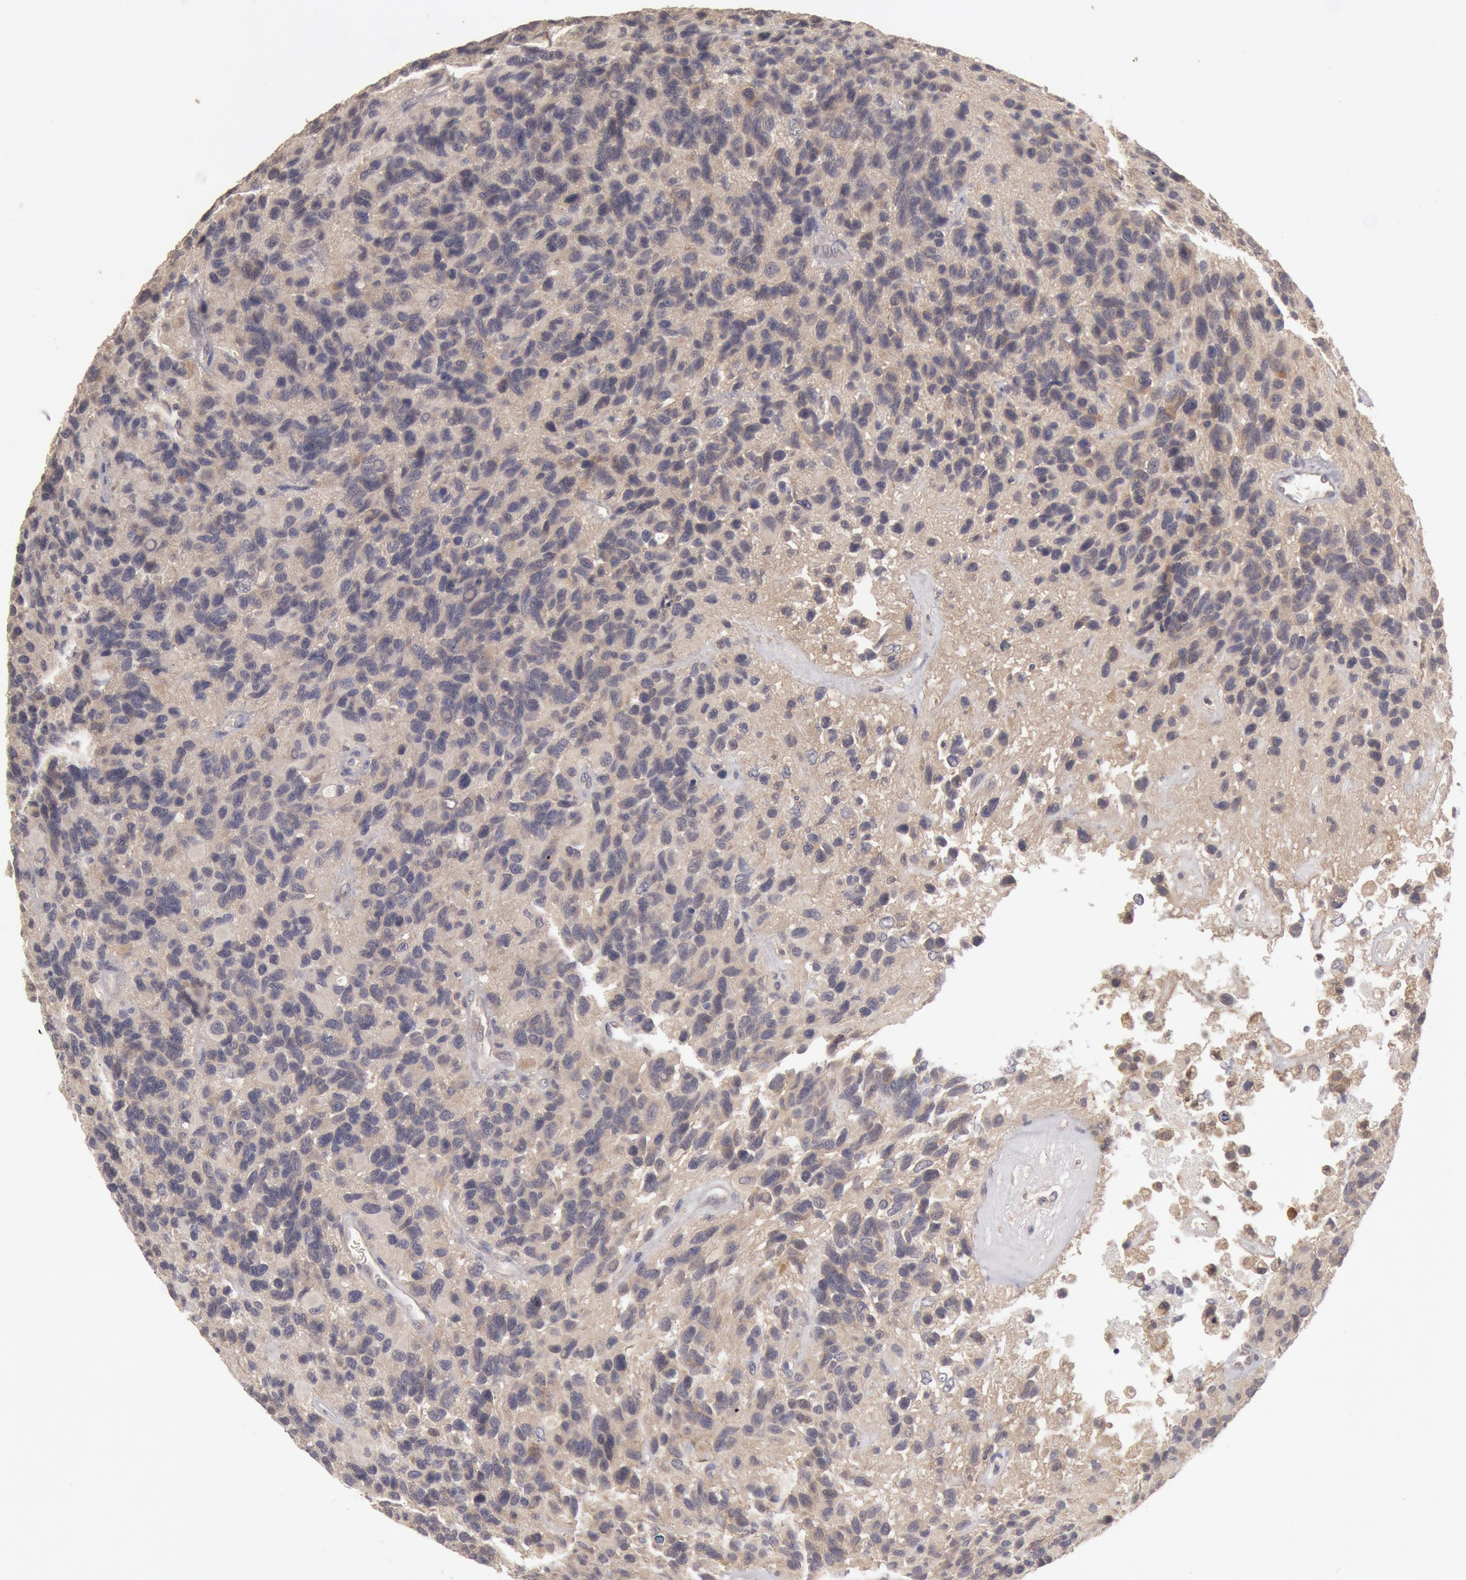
{"staining": {"intensity": "negative", "quantity": "none", "location": "none"}, "tissue": "glioma", "cell_type": "Tumor cells", "image_type": "cancer", "snomed": [{"axis": "morphology", "description": "Glioma, malignant, High grade"}, {"axis": "topography", "description": "Brain"}], "caption": "This is a histopathology image of immunohistochemistry staining of glioma, which shows no staining in tumor cells.", "gene": "ZFP36L1", "patient": {"sex": "male", "age": 77}}